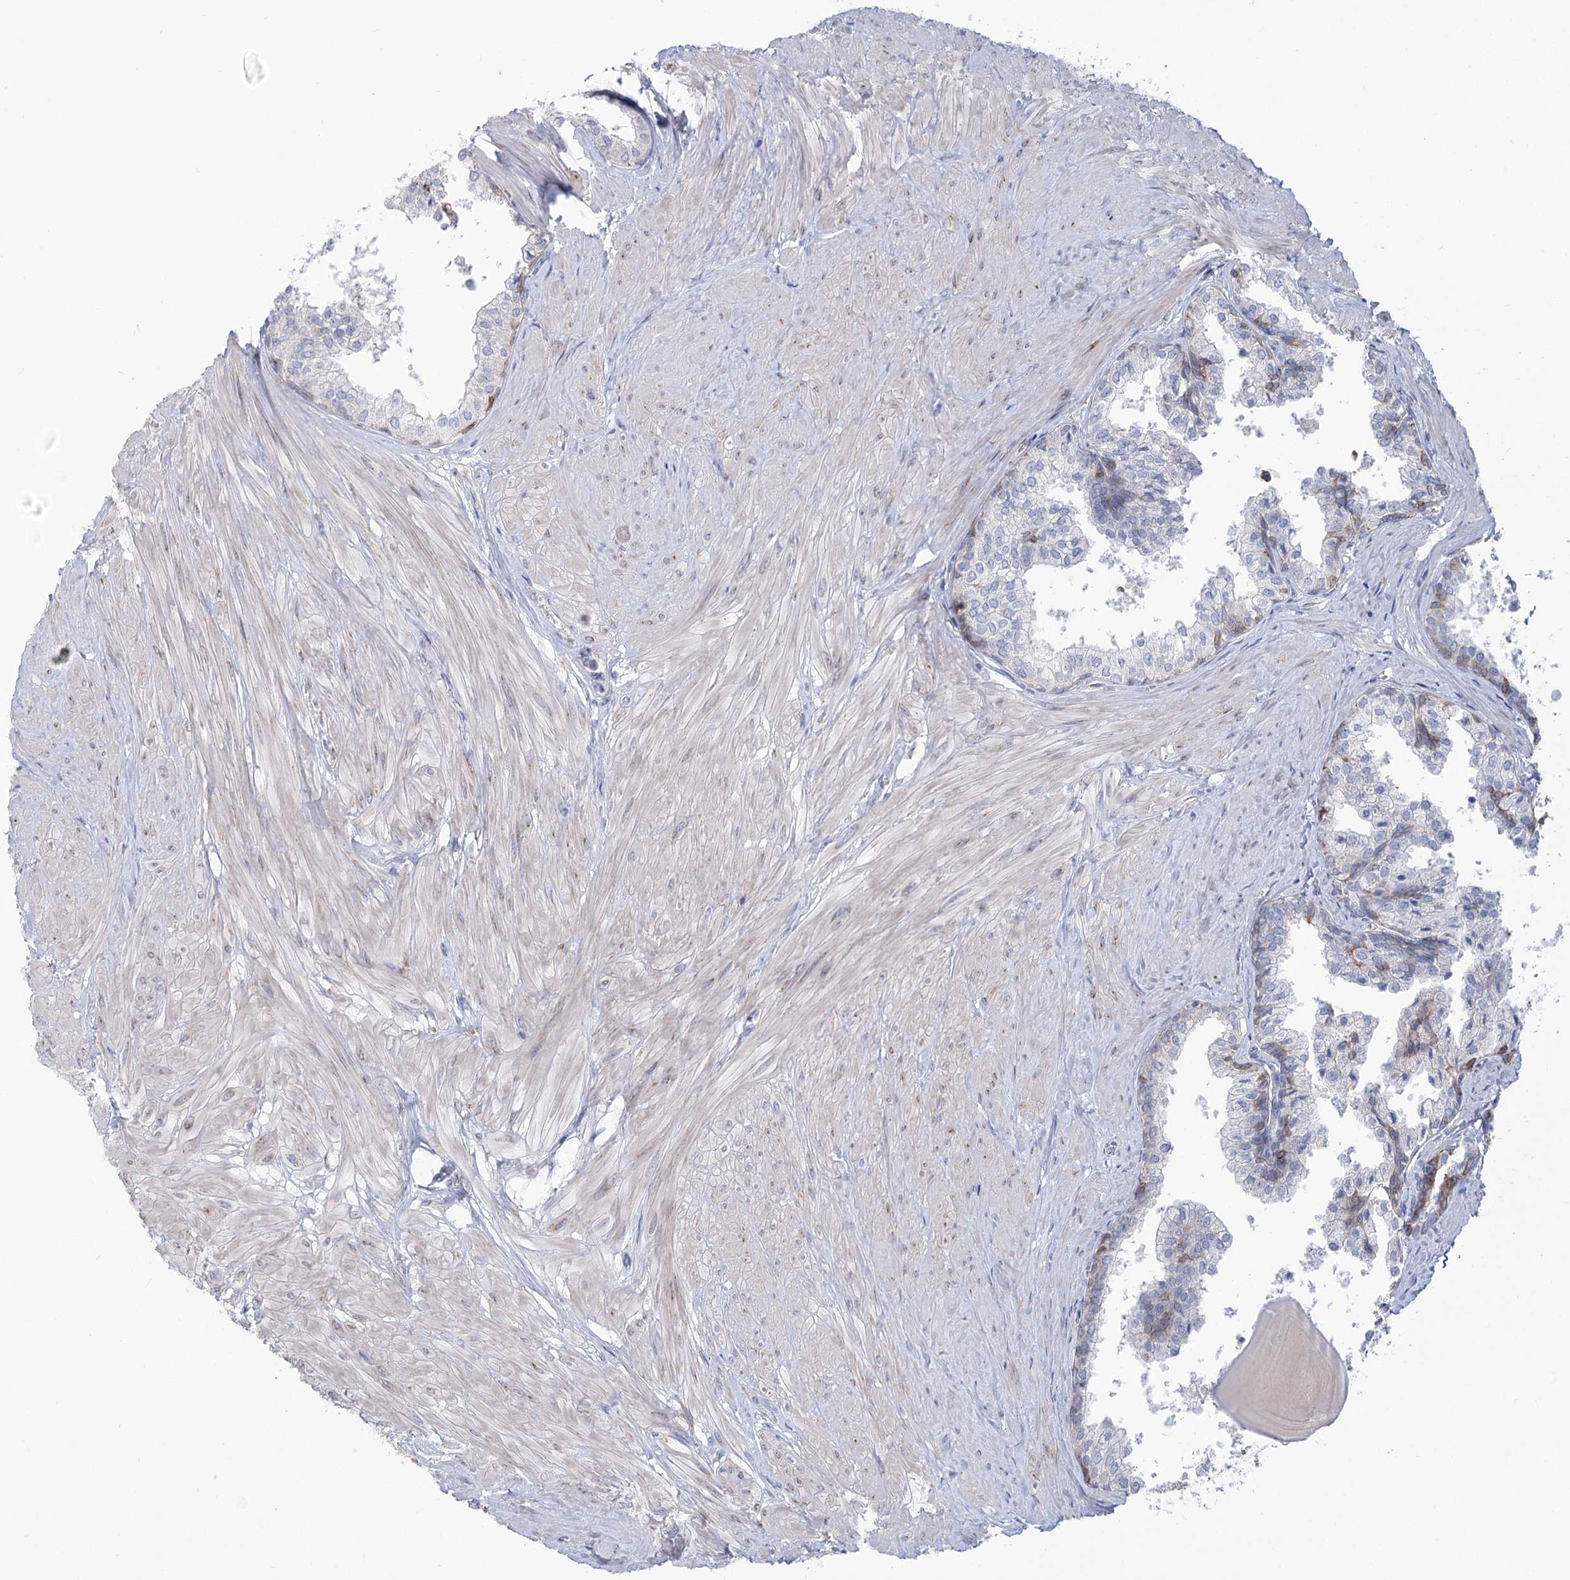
{"staining": {"intensity": "negative", "quantity": "none", "location": "none"}, "tissue": "prostate", "cell_type": "Glandular cells", "image_type": "normal", "snomed": [{"axis": "morphology", "description": "Normal tissue, NOS"}, {"axis": "topography", "description": "Prostate"}], "caption": "High power microscopy photomicrograph of an immunohistochemistry histopathology image of benign prostate, revealing no significant expression in glandular cells. (DAB (3,3'-diaminobenzidine) immunohistochemistry (IHC) with hematoxylin counter stain).", "gene": "STT3B", "patient": {"sex": "male", "age": 48}}